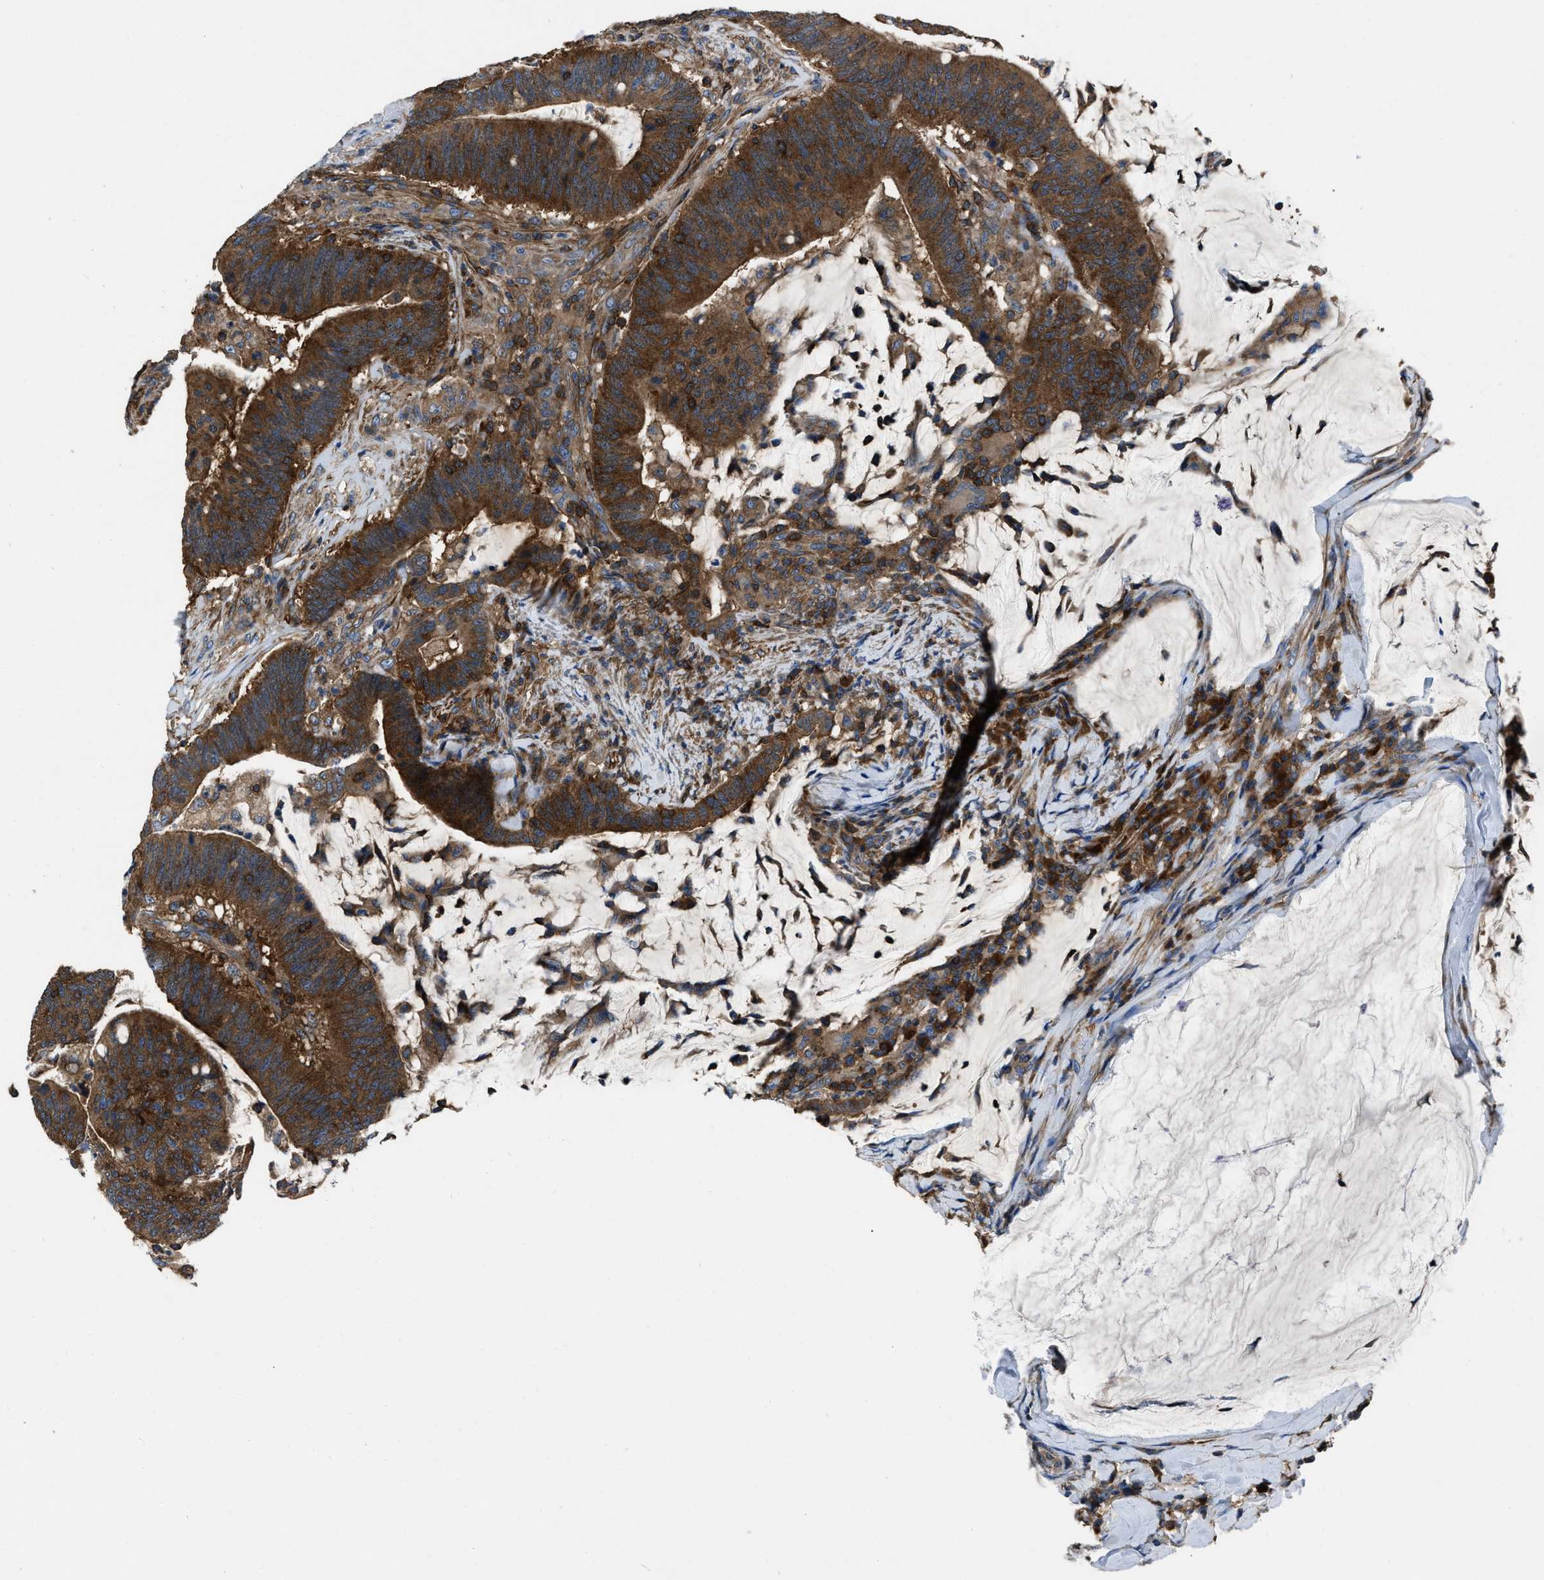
{"staining": {"intensity": "strong", "quantity": ">75%", "location": "cytoplasmic/membranous"}, "tissue": "colorectal cancer", "cell_type": "Tumor cells", "image_type": "cancer", "snomed": [{"axis": "morphology", "description": "Normal tissue, NOS"}, {"axis": "morphology", "description": "Adenocarcinoma, NOS"}, {"axis": "topography", "description": "Colon"}], "caption": "Approximately >75% of tumor cells in human colorectal adenocarcinoma exhibit strong cytoplasmic/membranous protein expression as visualized by brown immunohistochemical staining.", "gene": "YARS1", "patient": {"sex": "female", "age": 66}}